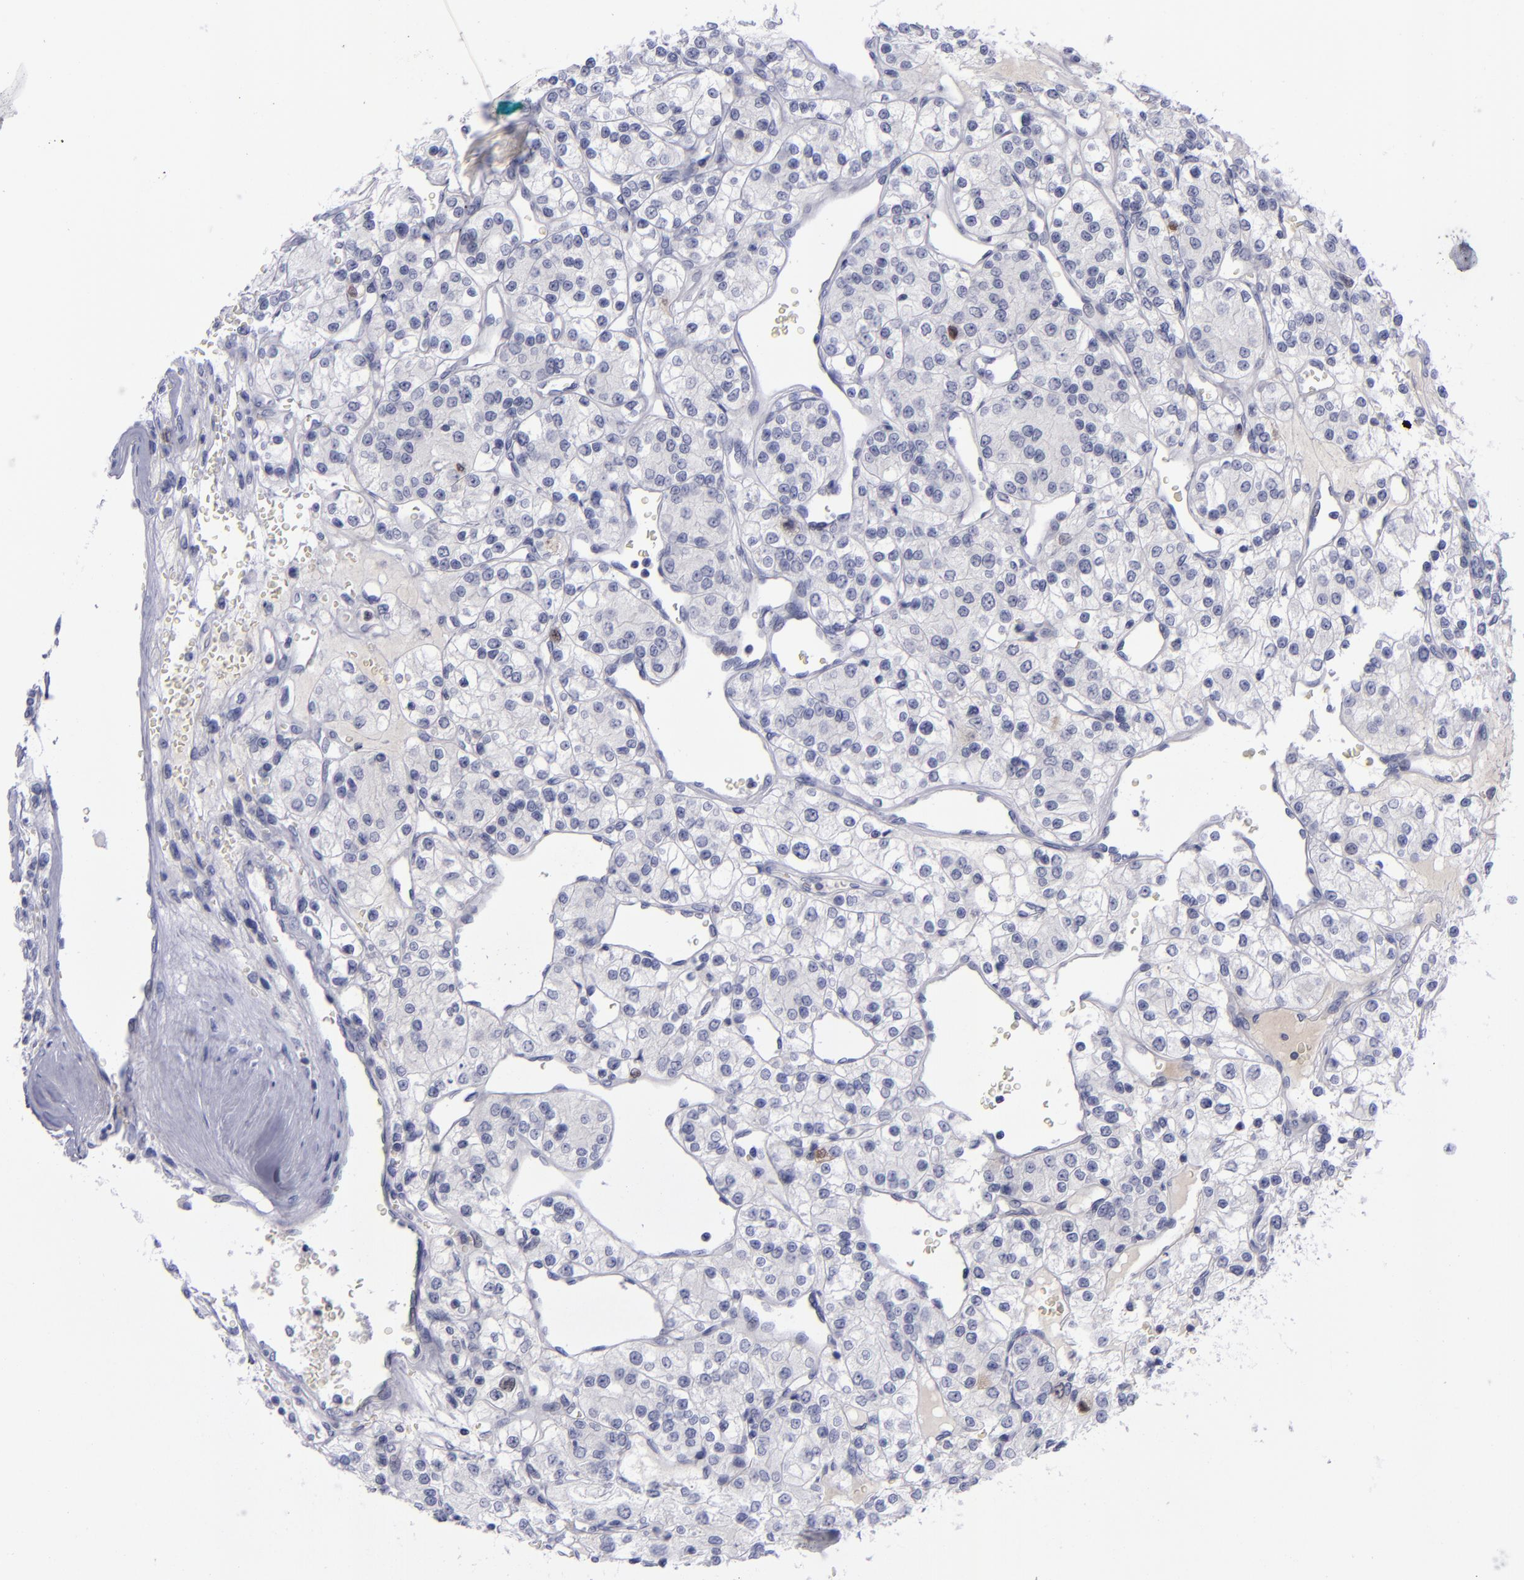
{"staining": {"intensity": "weak", "quantity": "<25%", "location": "nuclear"}, "tissue": "renal cancer", "cell_type": "Tumor cells", "image_type": "cancer", "snomed": [{"axis": "morphology", "description": "Adenocarcinoma, NOS"}, {"axis": "topography", "description": "Kidney"}], "caption": "An immunohistochemistry image of adenocarcinoma (renal) is shown. There is no staining in tumor cells of adenocarcinoma (renal). (IHC, brightfield microscopy, high magnification).", "gene": "AURKA", "patient": {"sex": "female", "age": 62}}